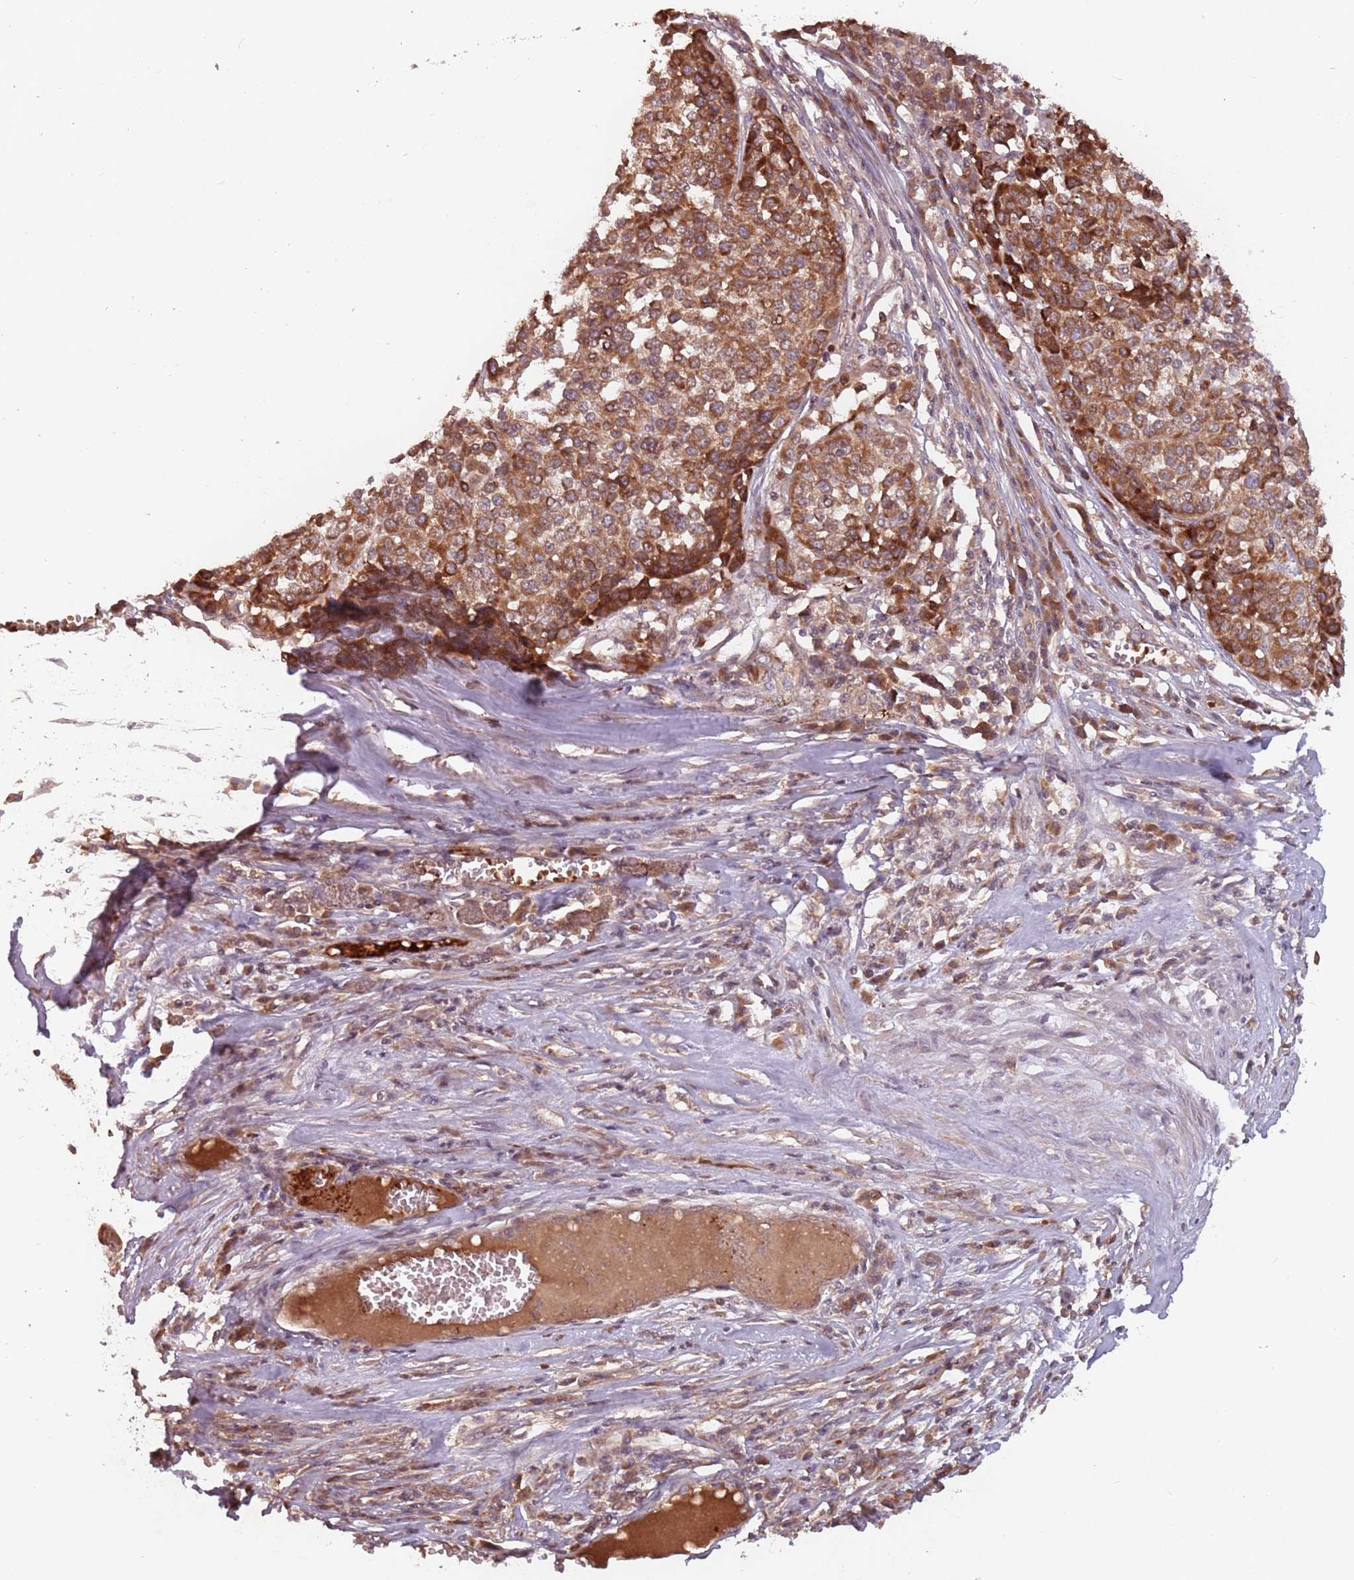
{"staining": {"intensity": "moderate", "quantity": ">75%", "location": "cytoplasmic/membranous"}, "tissue": "melanoma", "cell_type": "Tumor cells", "image_type": "cancer", "snomed": [{"axis": "morphology", "description": "Malignant melanoma, Metastatic site"}, {"axis": "topography", "description": "Lymph node"}], "caption": "Moderate cytoplasmic/membranous staining for a protein is seen in approximately >75% of tumor cells of malignant melanoma (metastatic site) using immunohistochemistry (IHC).", "gene": "GPR180", "patient": {"sex": "male", "age": 44}}